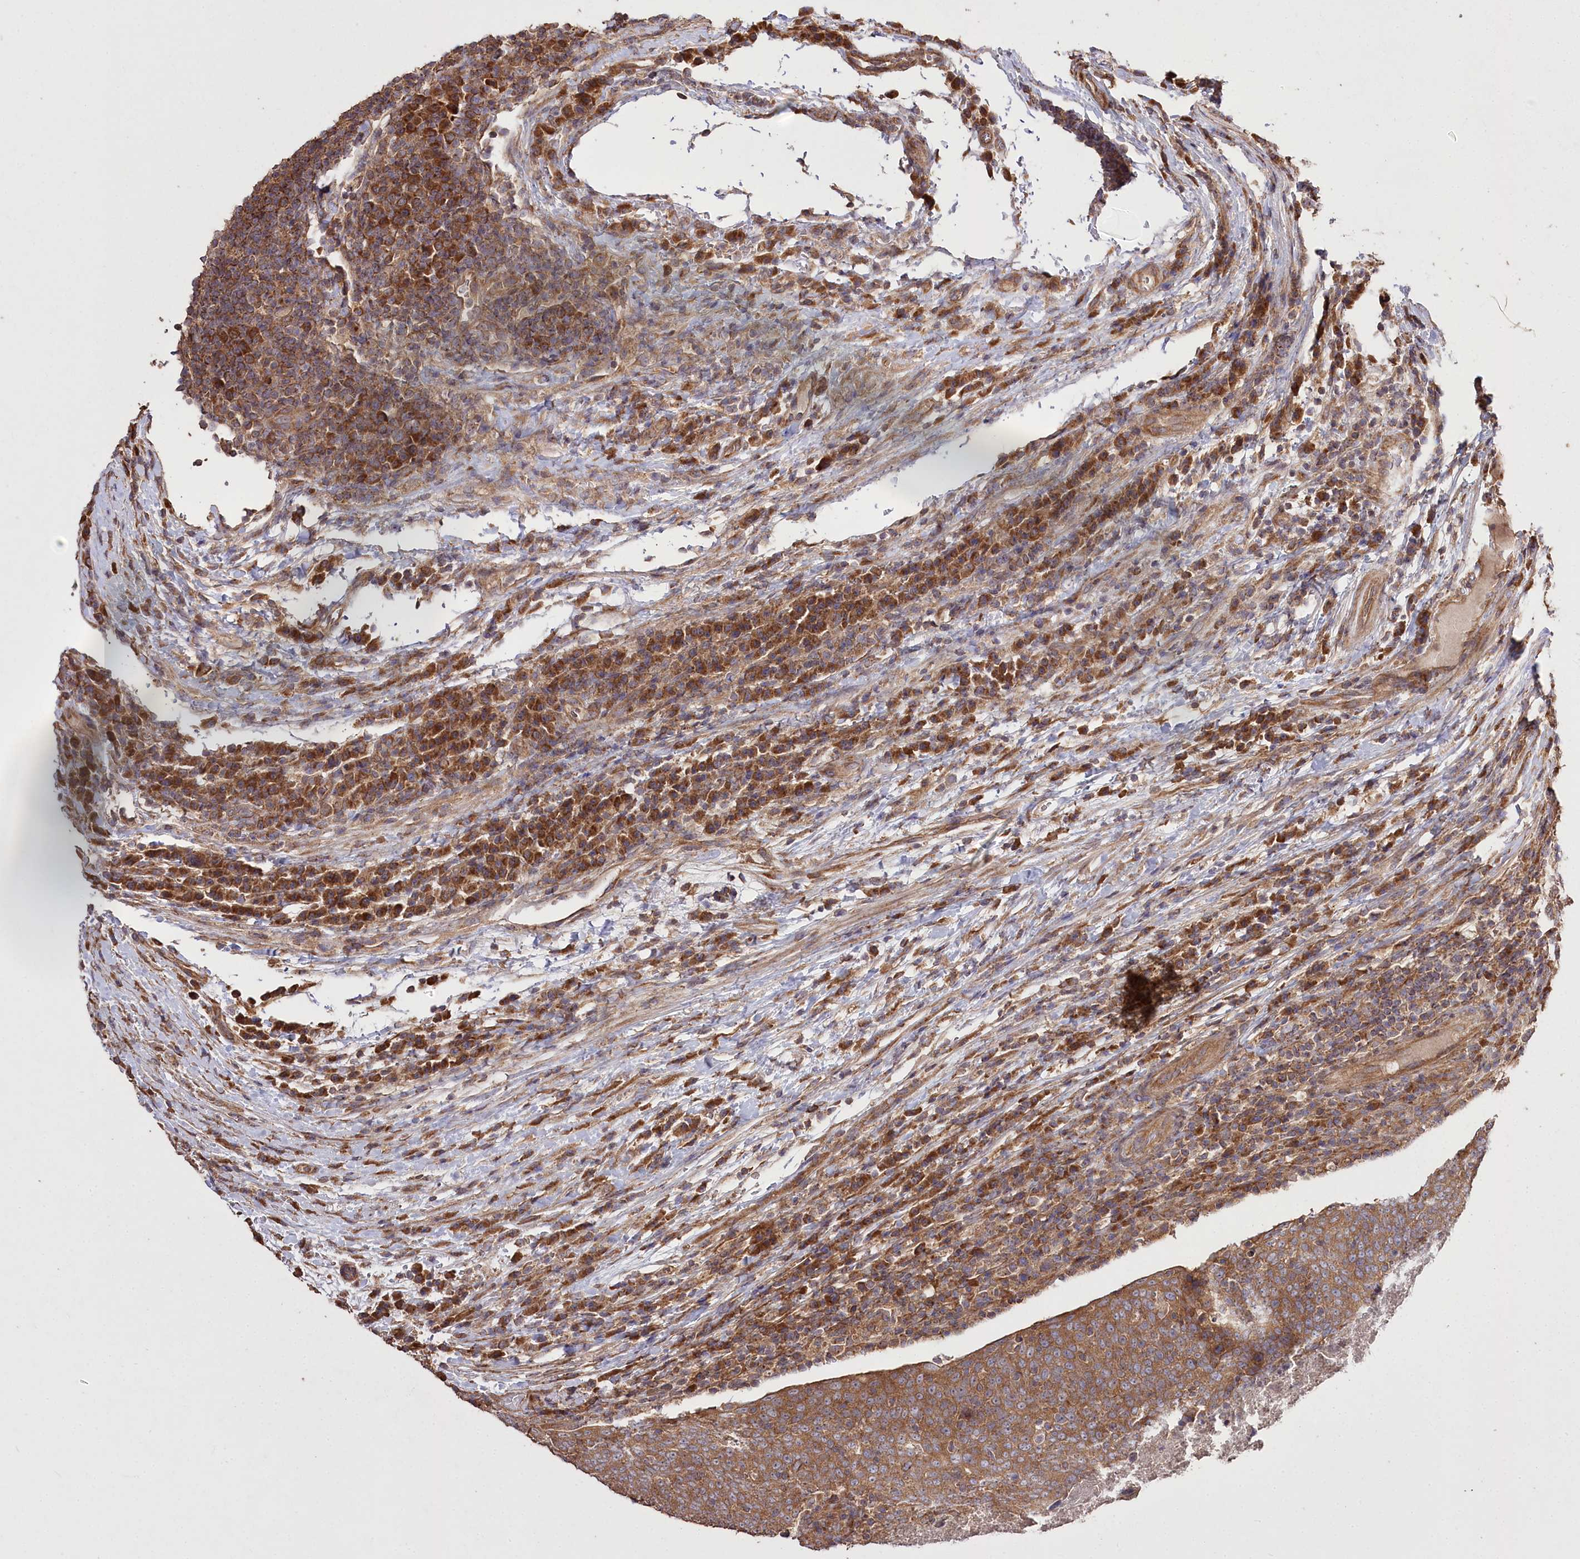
{"staining": {"intensity": "strong", "quantity": ">75%", "location": "cytoplasmic/membranous"}, "tissue": "head and neck cancer", "cell_type": "Tumor cells", "image_type": "cancer", "snomed": [{"axis": "morphology", "description": "Squamous cell carcinoma, NOS"}, {"axis": "morphology", "description": "Squamous cell carcinoma, metastatic, NOS"}, {"axis": "topography", "description": "Lymph node"}, {"axis": "topography", "description": "Head-Neck"}], "caption": "Brown immunohistochemical staining in head and neck cancer reveals strong cytoplasmic/membranous staining in approximately >75% of tumor cells.", "gene": "PRSS53", "patient": {"sex": "male", "age": 62}}